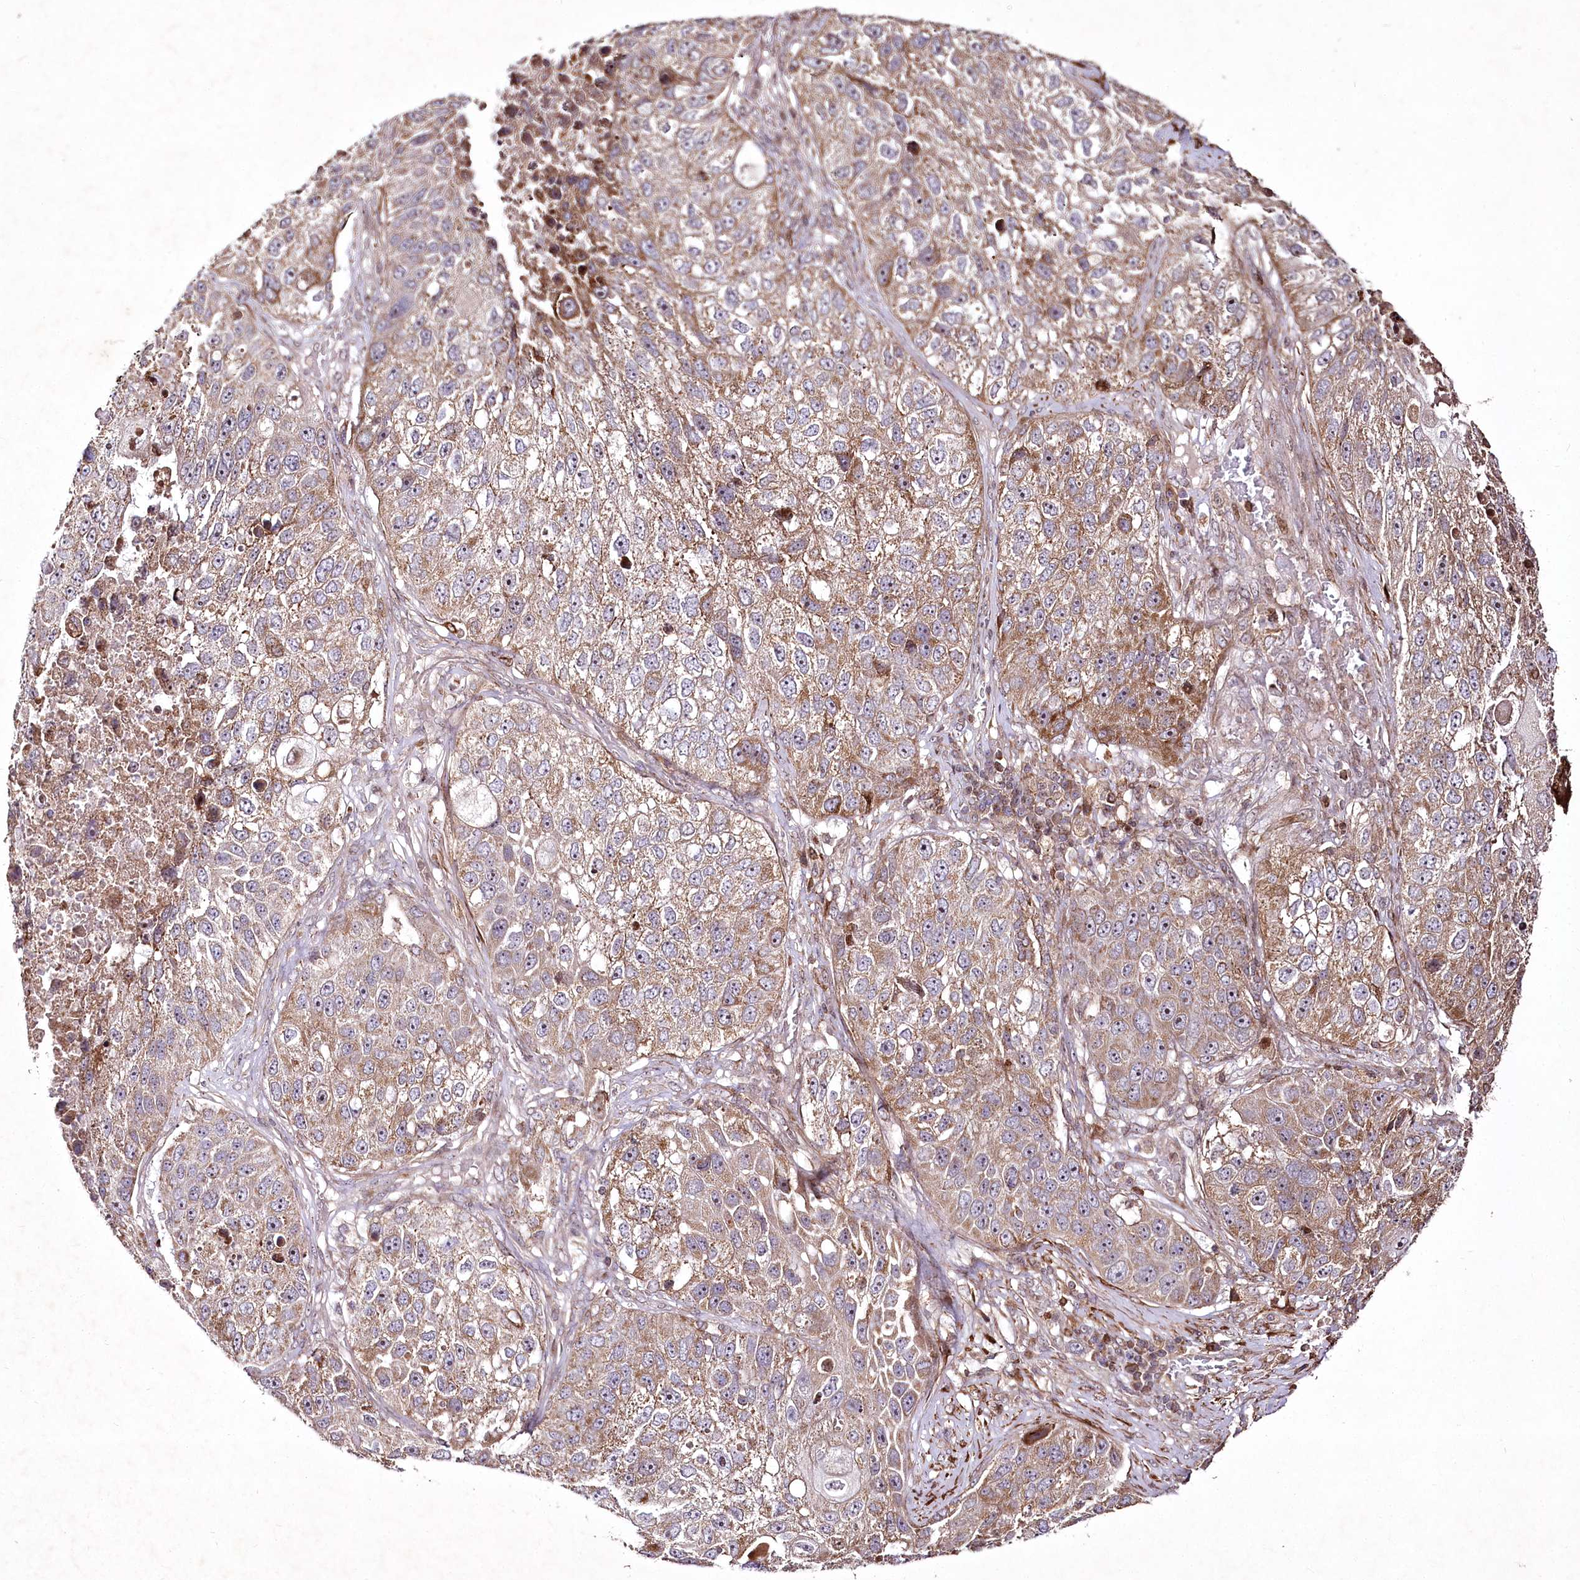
{"staining": {"intensity": "moderate", "quantity": ">75%", "location": "cytoplasmic/membranous"}, "tissue": "lung cancer", "cell_type": "Tumor cells", "image_type": "cancer", "snomed": [{"axis": "morphology", "description": "Squamous cell carcinoma, NOS"}, {"axis": "topography", "description": "Lung"}], "caption": "Immunohistochemistry (IHC) of squamous cell carcinoma (lung) shows medium levels of moderate cytoplasmic/membranous positivity in about >75% of tumor cells. (DAB (3,3'-diaminobenzidine) = brown stain, brightfield microscopy at high magnification).", "gene": "PSTK", "patient": {"sex": "male", "age": 61}}